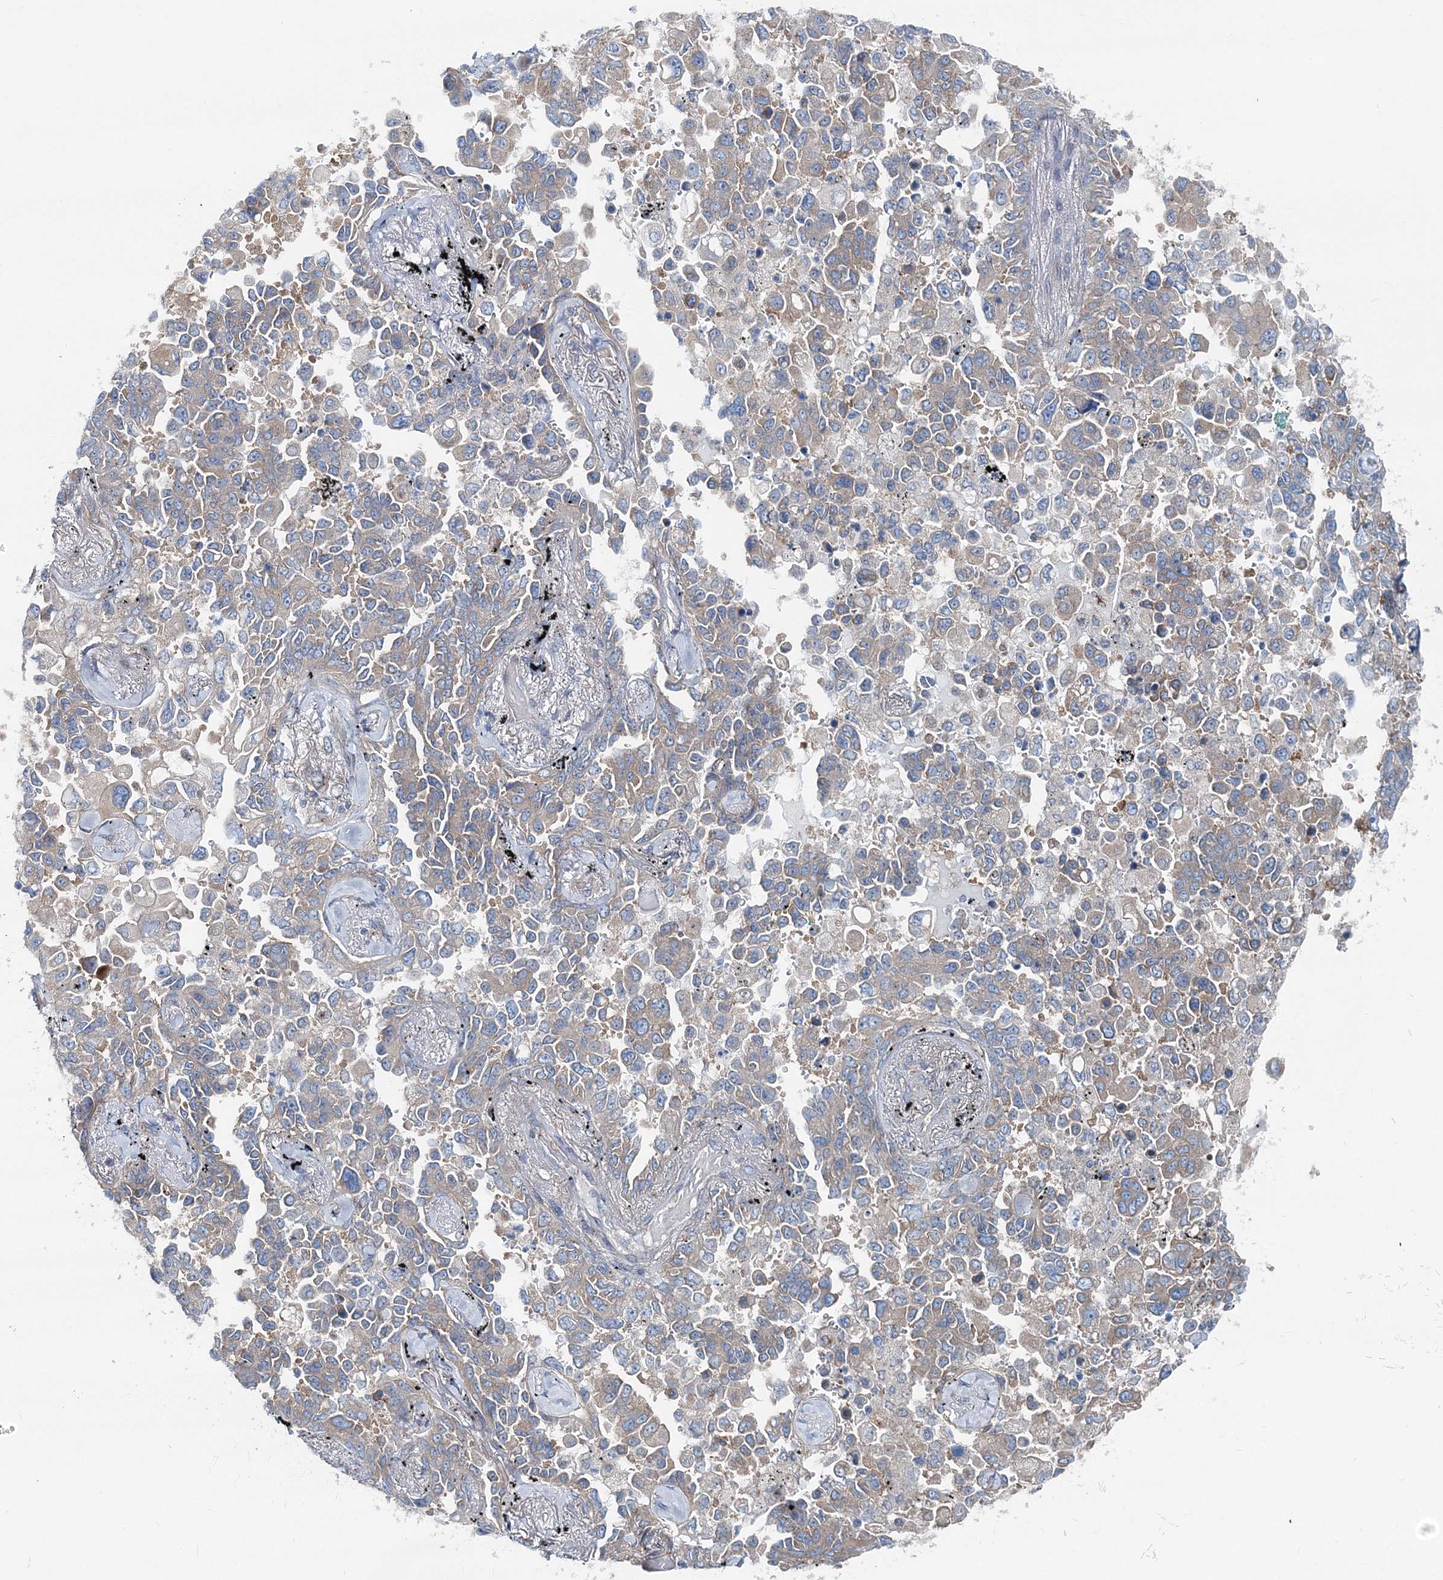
{"staining": {"intensity": "weak", "quantity": ">75%", "location": "cytoplasmic/membranous"}, "tissue": "lung cancer", "cell_type": "Tumor cells", "image_type": "cancer", "snomed": [{"axis": "morphology", "description": "Adenocarcinoma, NOS"}, {"axis": "topography", "description": "Lung"}], "caption": "Immunohistochemical staining of human lung adenocarcinoma demonstrates low levels of weak cytoplasmic/membranous expression in about >75% of tumor cells.", "gene": "MPHOSPH9", "patient": {"sex": "female", "age": 67}}